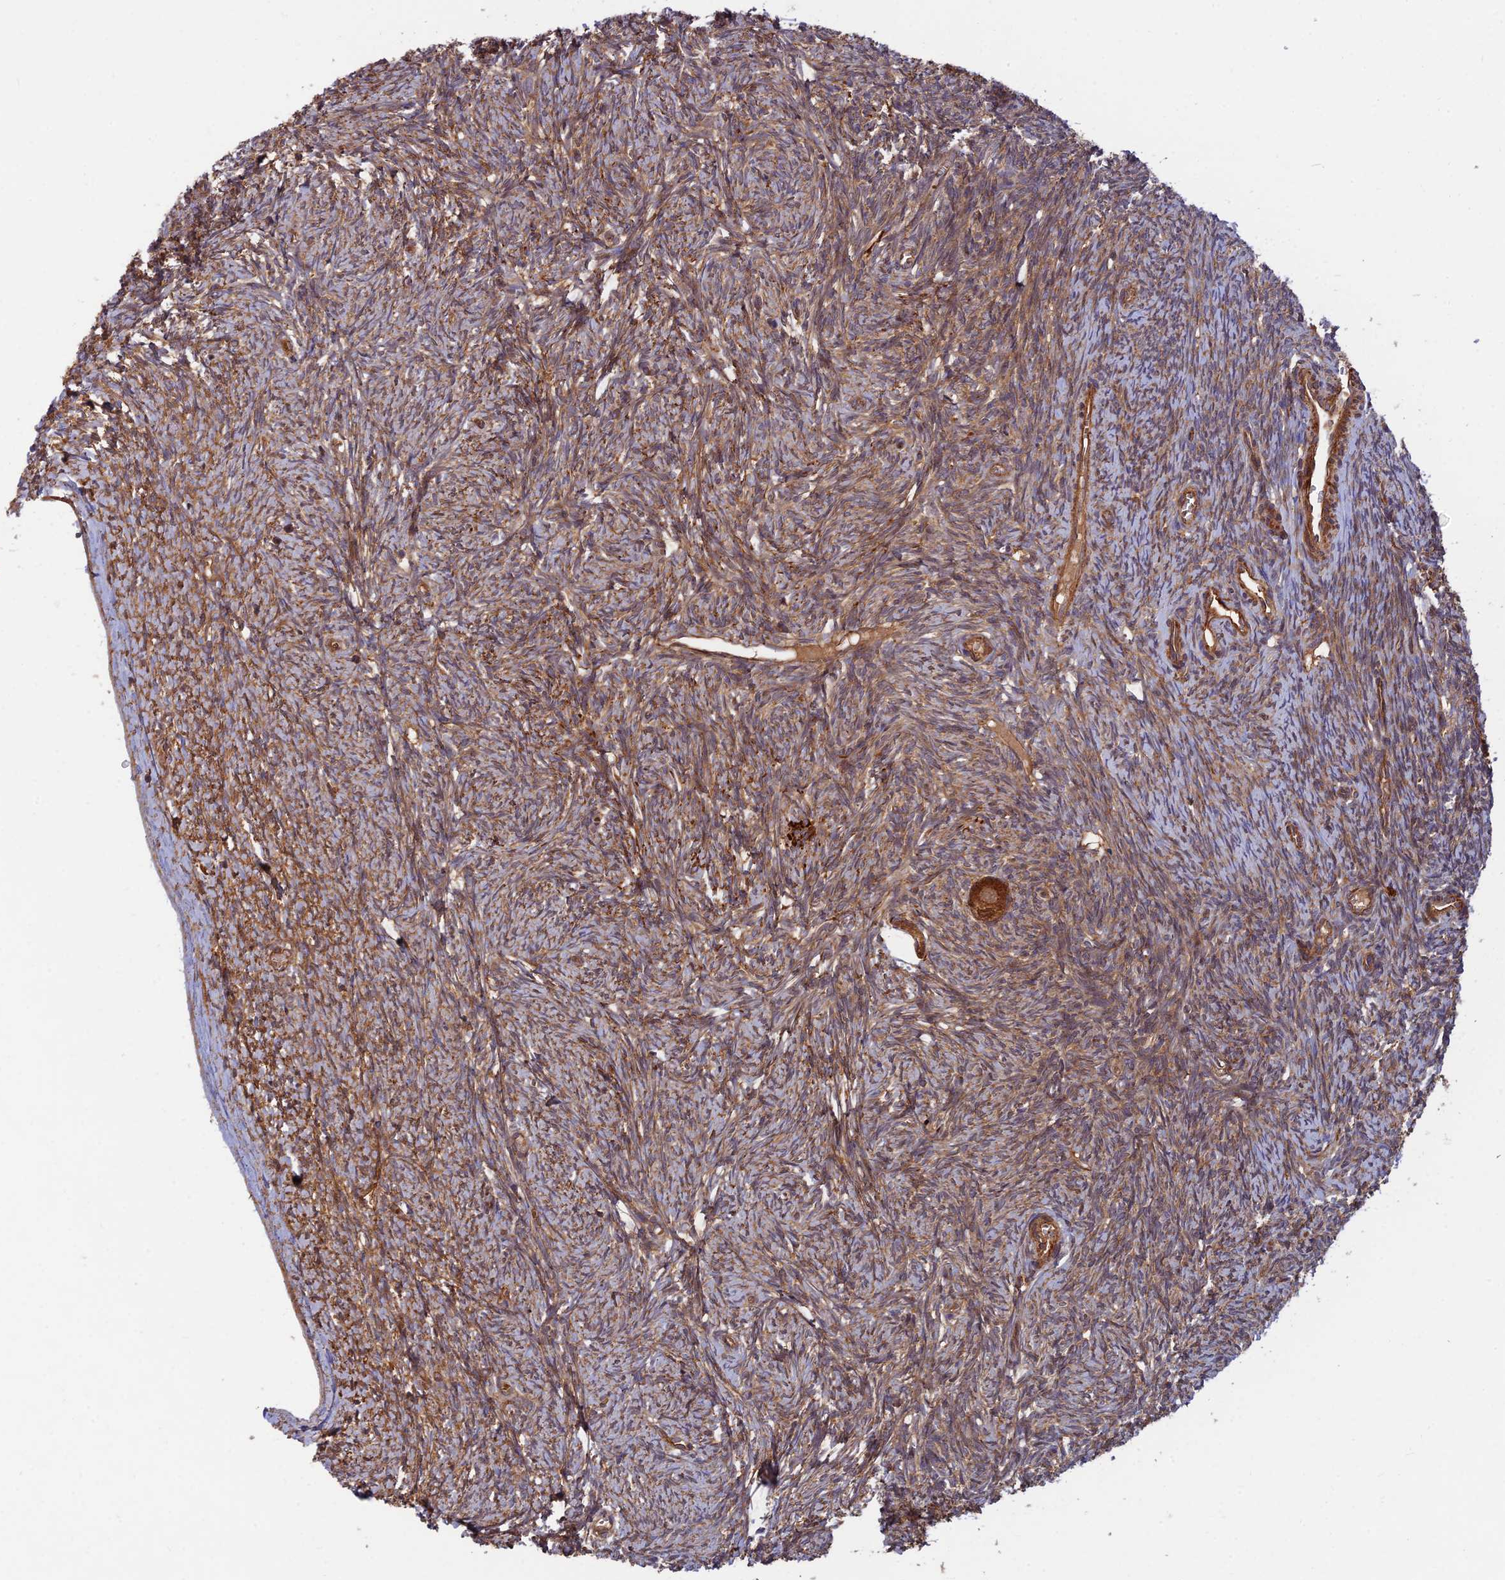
{"staining": {"intensity": "moderate", "quantity": ">75%", "location": "cytoplasmic/membranous"}, "tissue": "ovary", "cell_type": "Follicle cells", "image_type": "normal", "snomed": [{"axis": "morphology", "description": "Normal tissue, NOS"}, {"axis": "topography", "description": "Ovary"}], "caption": "This micrograph demonstrates immunohistochemistry staining of normal ovary, with medium moderate cytoplasmic/membranous expression in about >75% of follicle cells.", "gene": "RELCH", "patient": {"sex": "female", "age": 44}}